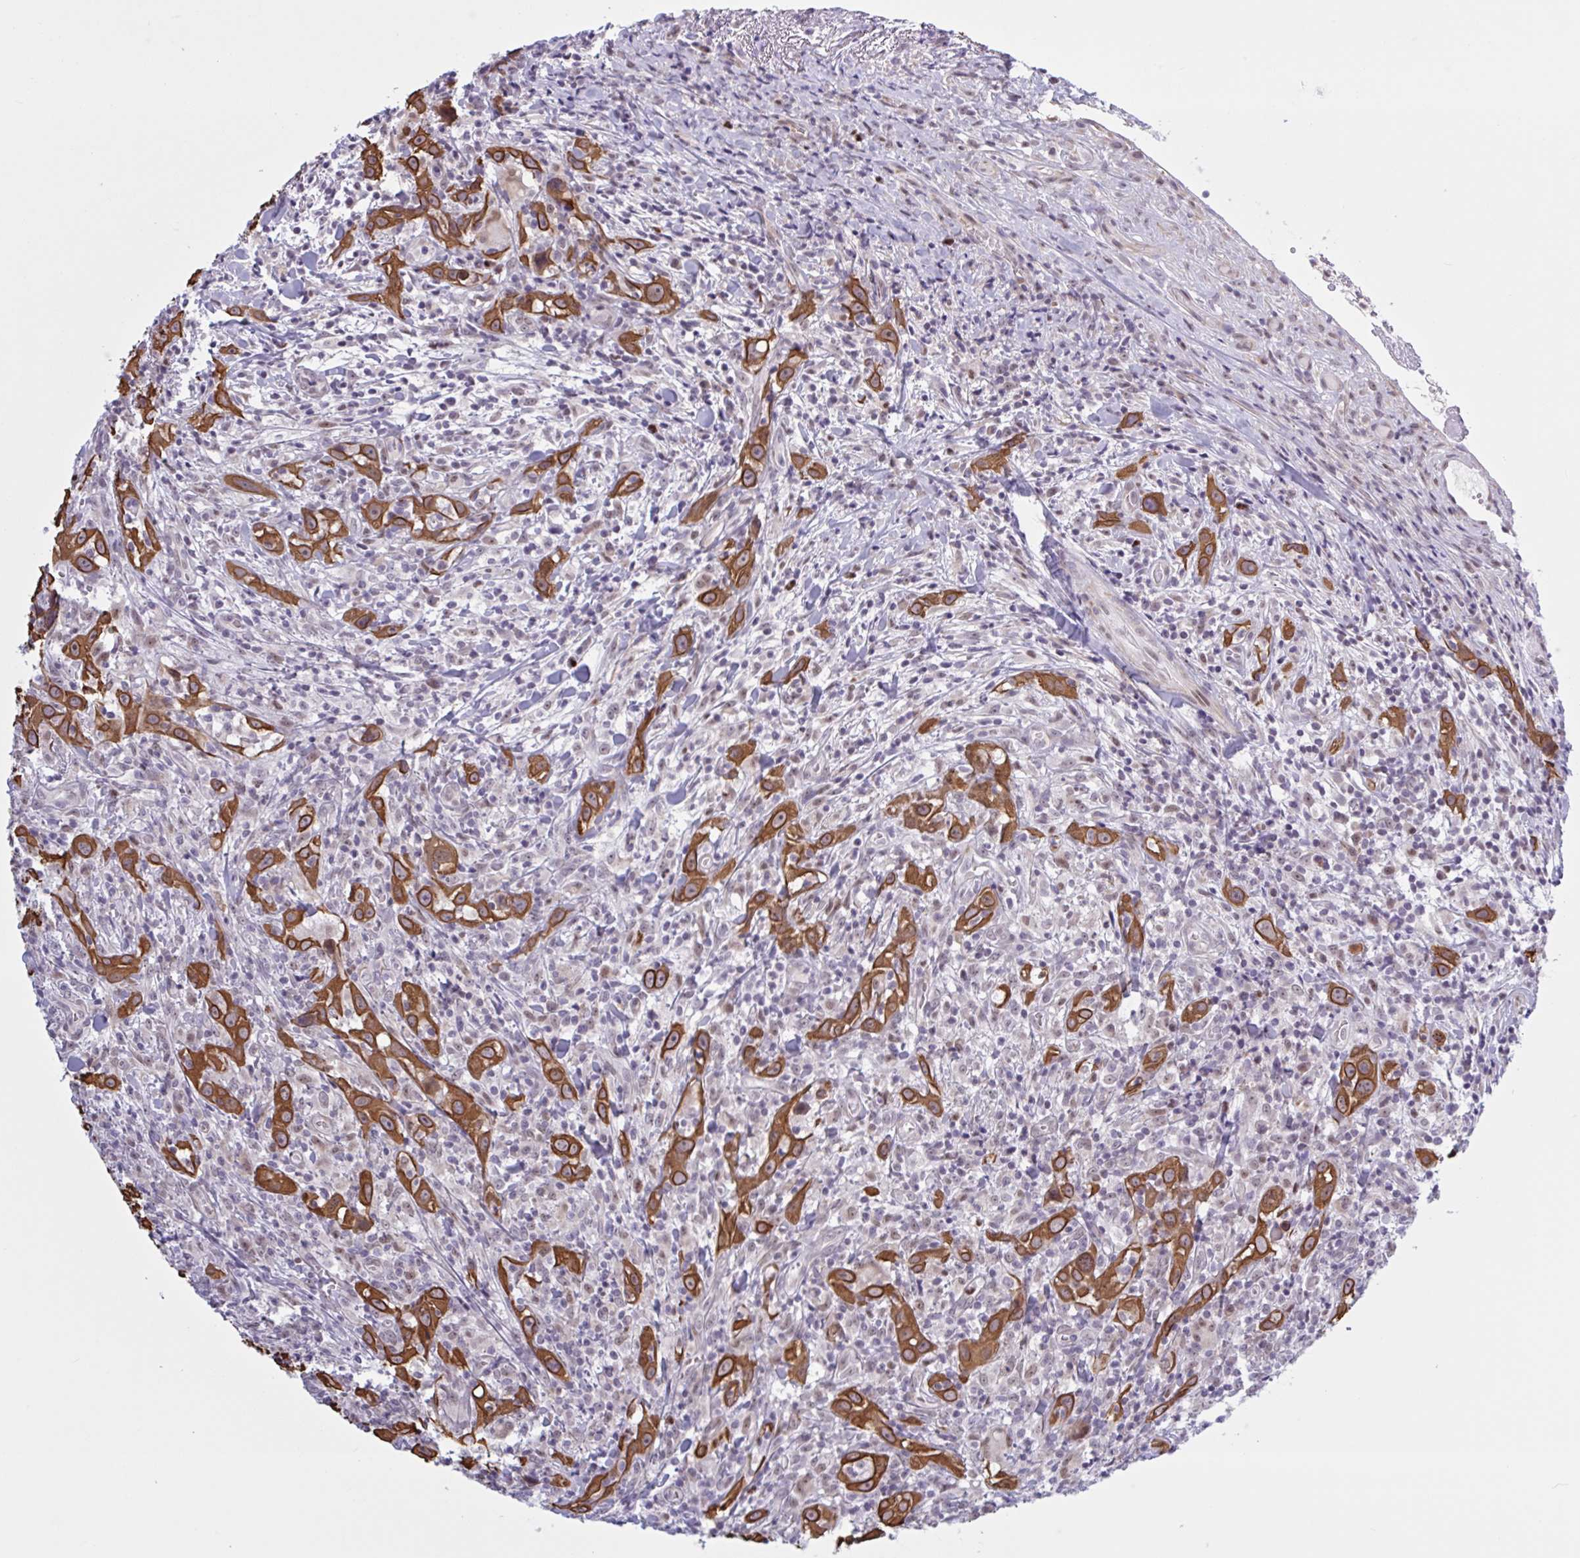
{"staining": {"intensity": "strong", "quantity": ">75%", "location": "cytoplasmic/membranous,nuclear"}, "tissue": "head and neck cancer", "cell_type": "Tumor cells", "image_type": "cancer", "snomed": [{"axis": "morphology", "description": "Squamous cell carcinoma, NOS"}, {"axis": "topography", "description": "Head-Neck"}], "caption": "Strong cytoplasmic/membranous and nuclear protein positivity is present in about >75% of tumor cells in head and neck cancer.", "gene": "PRMT6", "patient": {"sex": "female", "age": 95}}